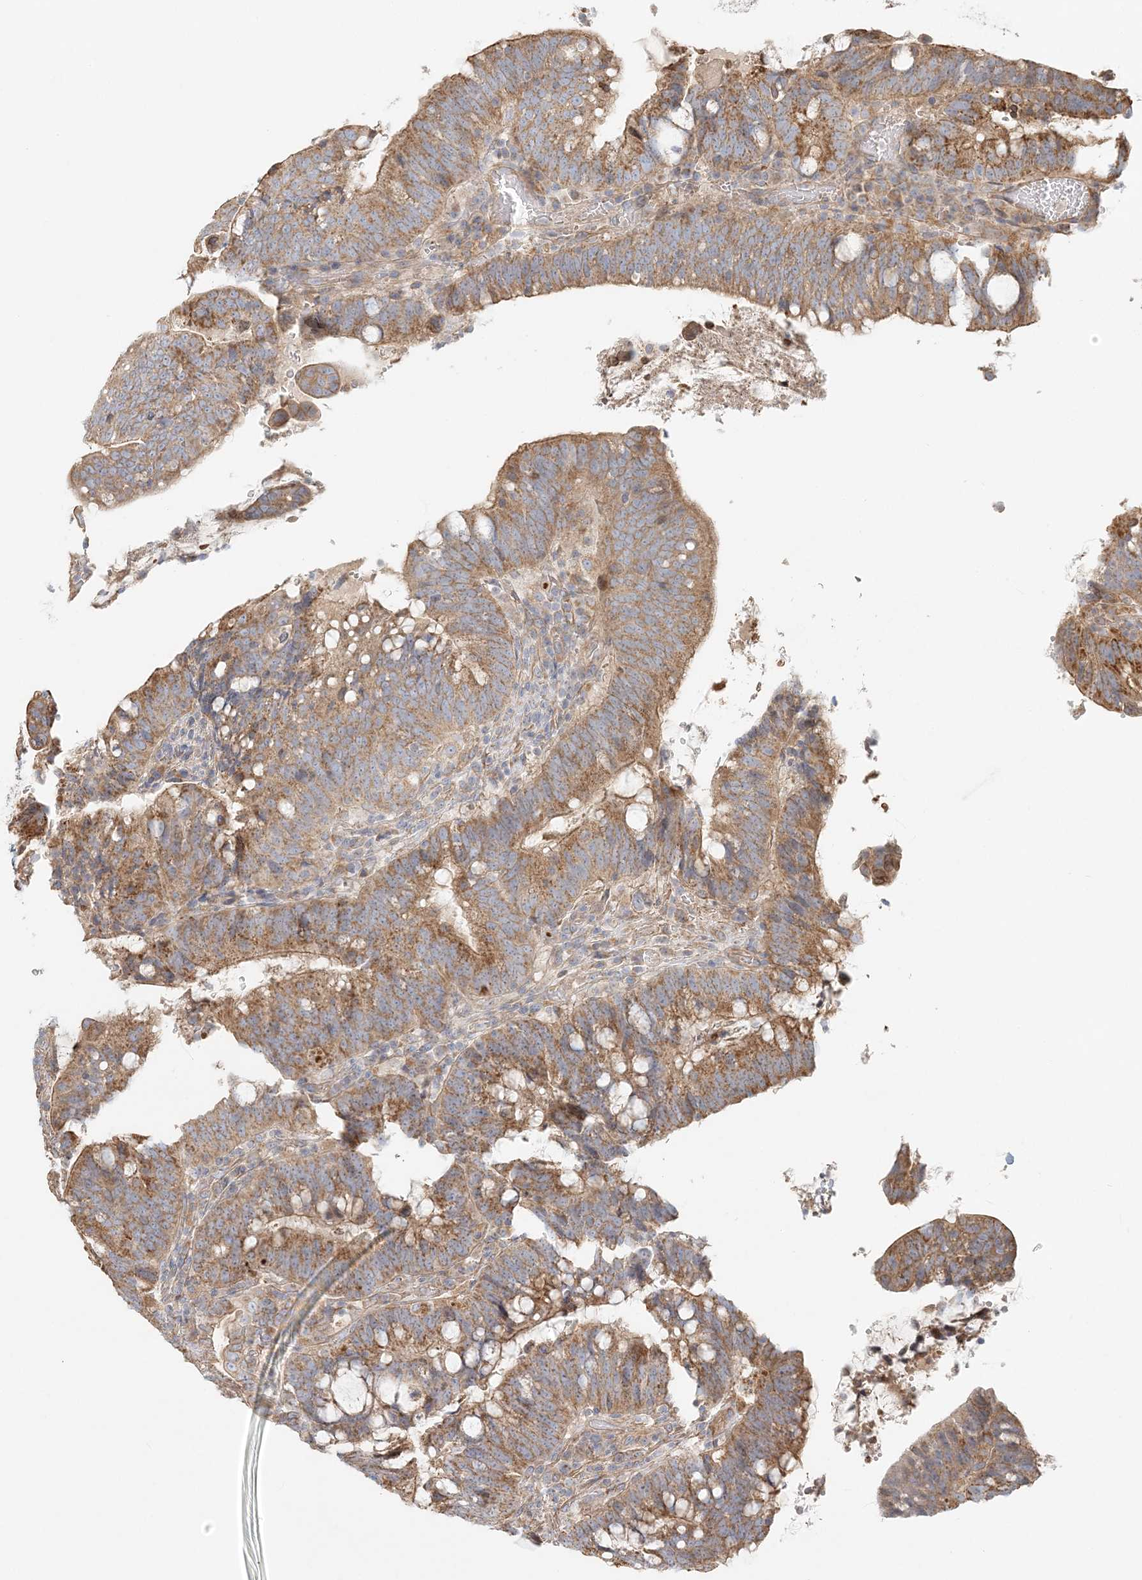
{"staining": {"intensity": "moderate", "quantity": ">75%", "location": "cytoplasmic/membranous"}, "tissue": "colorectal cancer", "cell_type": "Tumor cells", "image_type": "cancer", "snomed": [{"axis": "morphology", "description": "Adenocarcinoma, NOS"}, {"axis": "topography", "description": "Colon"}], "caption": "About >75% of tumor cells in colorectal cancer (adenocarcinoma) demonstrate moderate cytoplasmic/membranous protein staining as visualized by brown immunohistochemical staining.", "gene": "KIAA0232", "patient": {"sex": "female", "age": 66}}